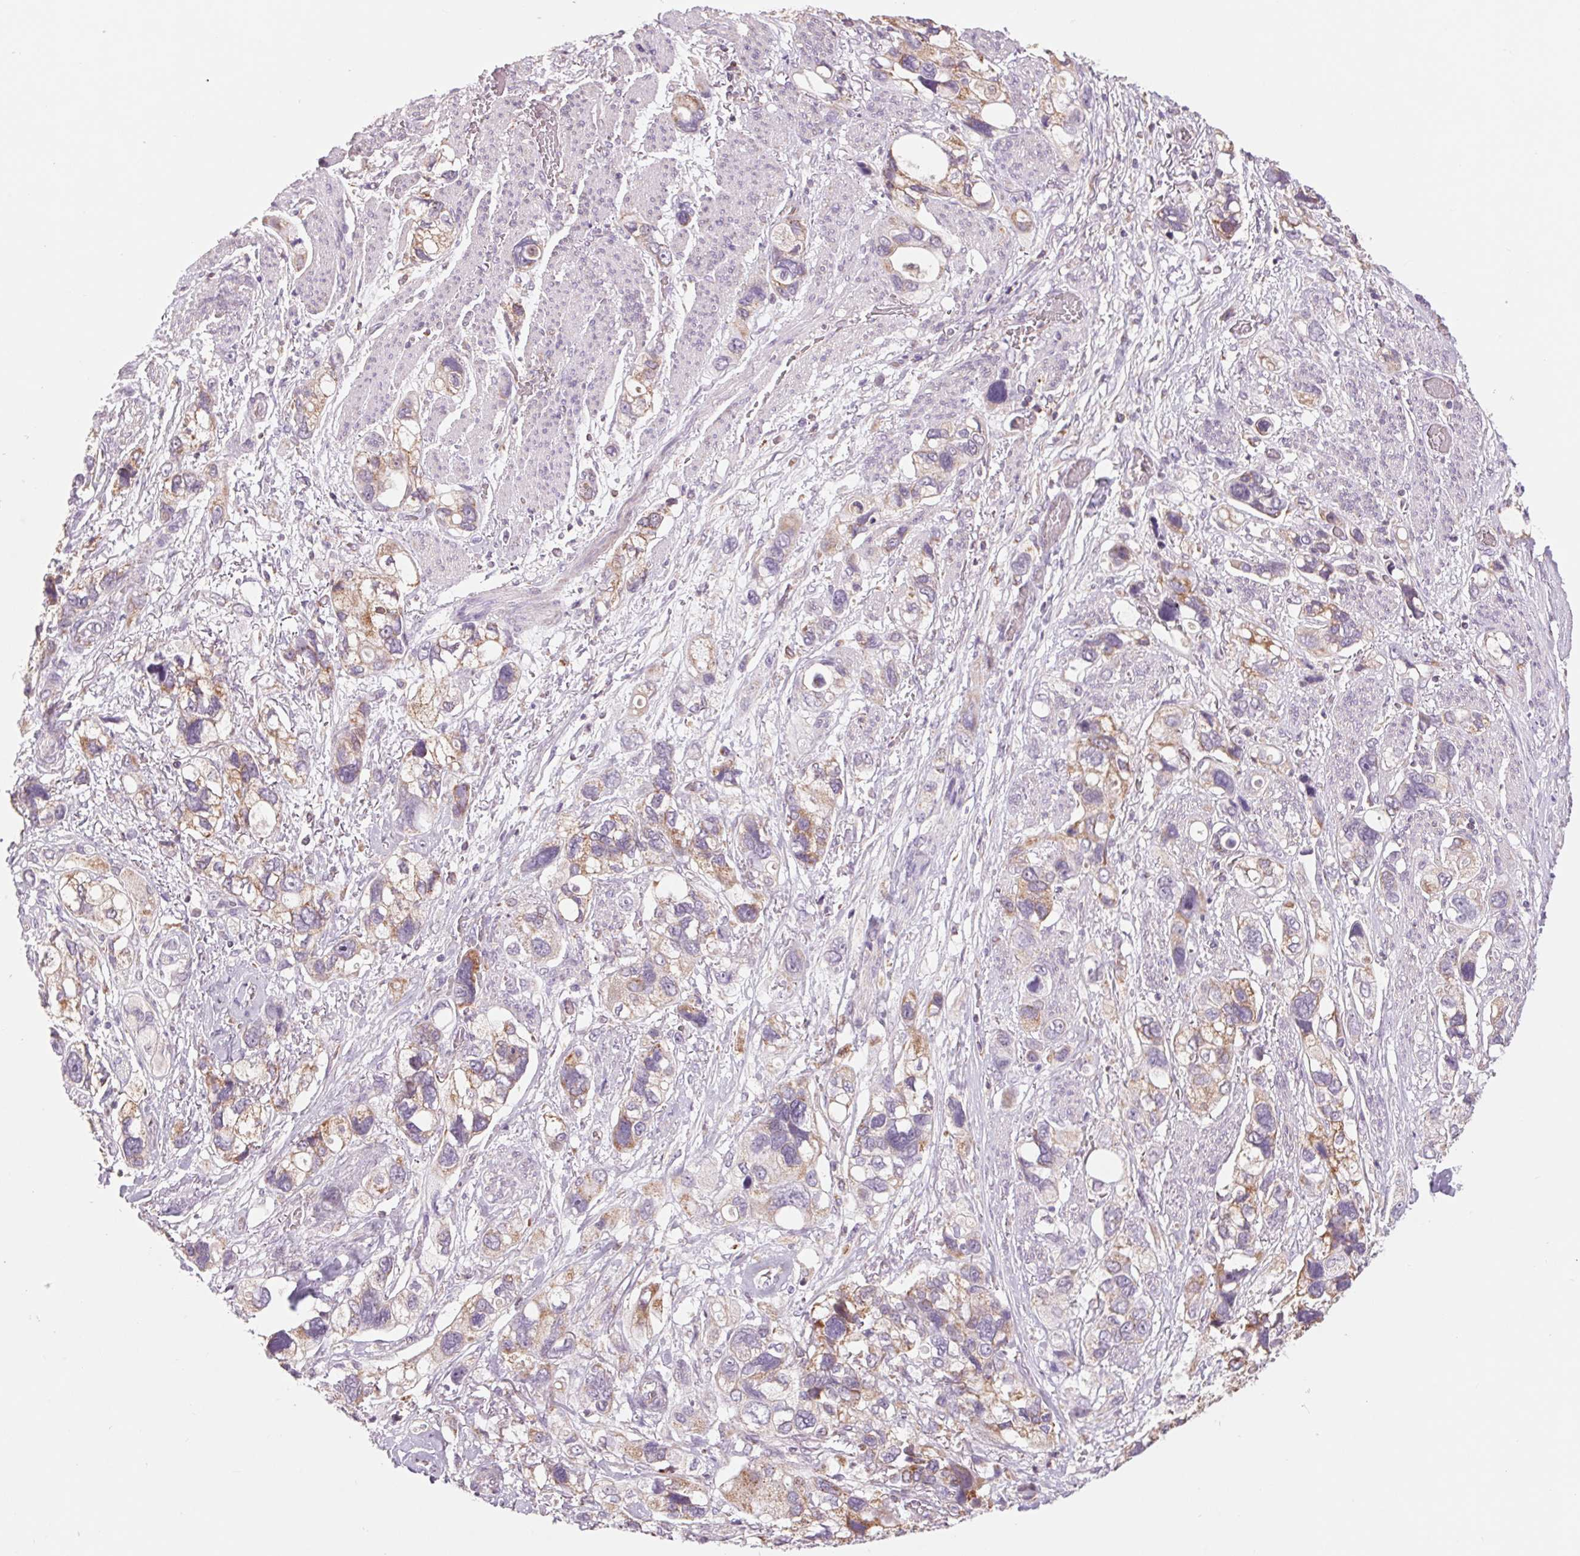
{"staining": {"intensity": "weak", "quantity": ">75%", "location": "cytoplasmic/membranous"}, "tissue": "stomach cancer", "cell_type": "Tumor cells", "image_type": "cancer", "snomed": [{"axis": "morphology", "description": "Adenocarcinoma, NOS"}, {"axis": "topography", "description": "Stomach, upper"}], "caption": "Protein expression by immunohistochemistry exhibits weak cytoplasmic/membranous positivity in about >75% of tumor cells in stomach cancer.", "gene": "COX6A1", "patient": {"sex": "female", "age": 81}}